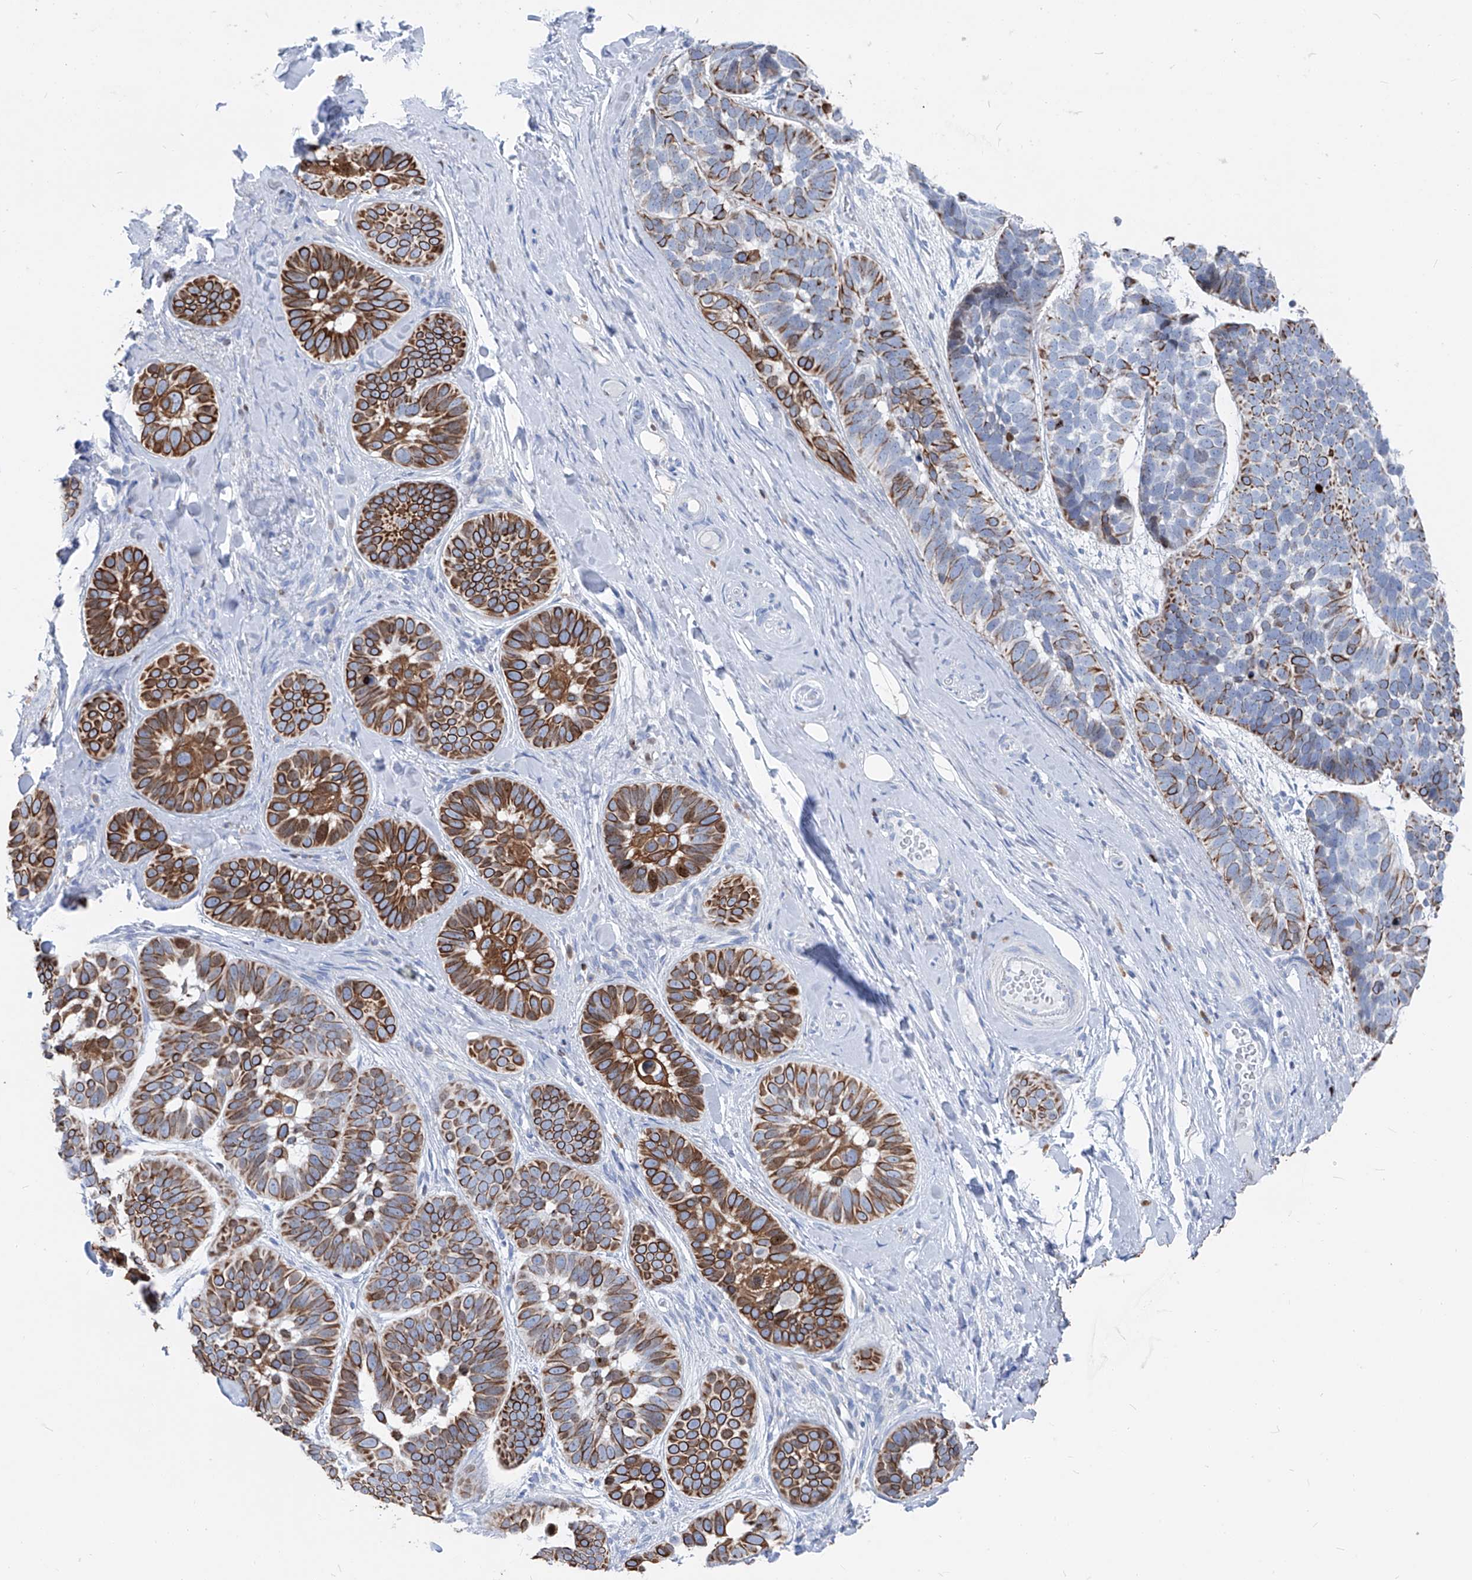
{"staining": {"intensity": "strong", "quantity": "25%-75%", "location": "cytoplasmic/membranous"}, "tissue": "skin cancer", "cell_type": "Tumor cells", "image_type": "cancer", "snomed": [{"axis": "morphology", "description": "Basal cell carcinoma"}, {"axis": "topography", "description": "Skin"}], "caption": "A brown stain highlights strong cytoplasmic/membranous positivity of a protein in skin cancer tumor cells.", "gene": "FRS3", "patient": {"sex": "male", "age": 62}}